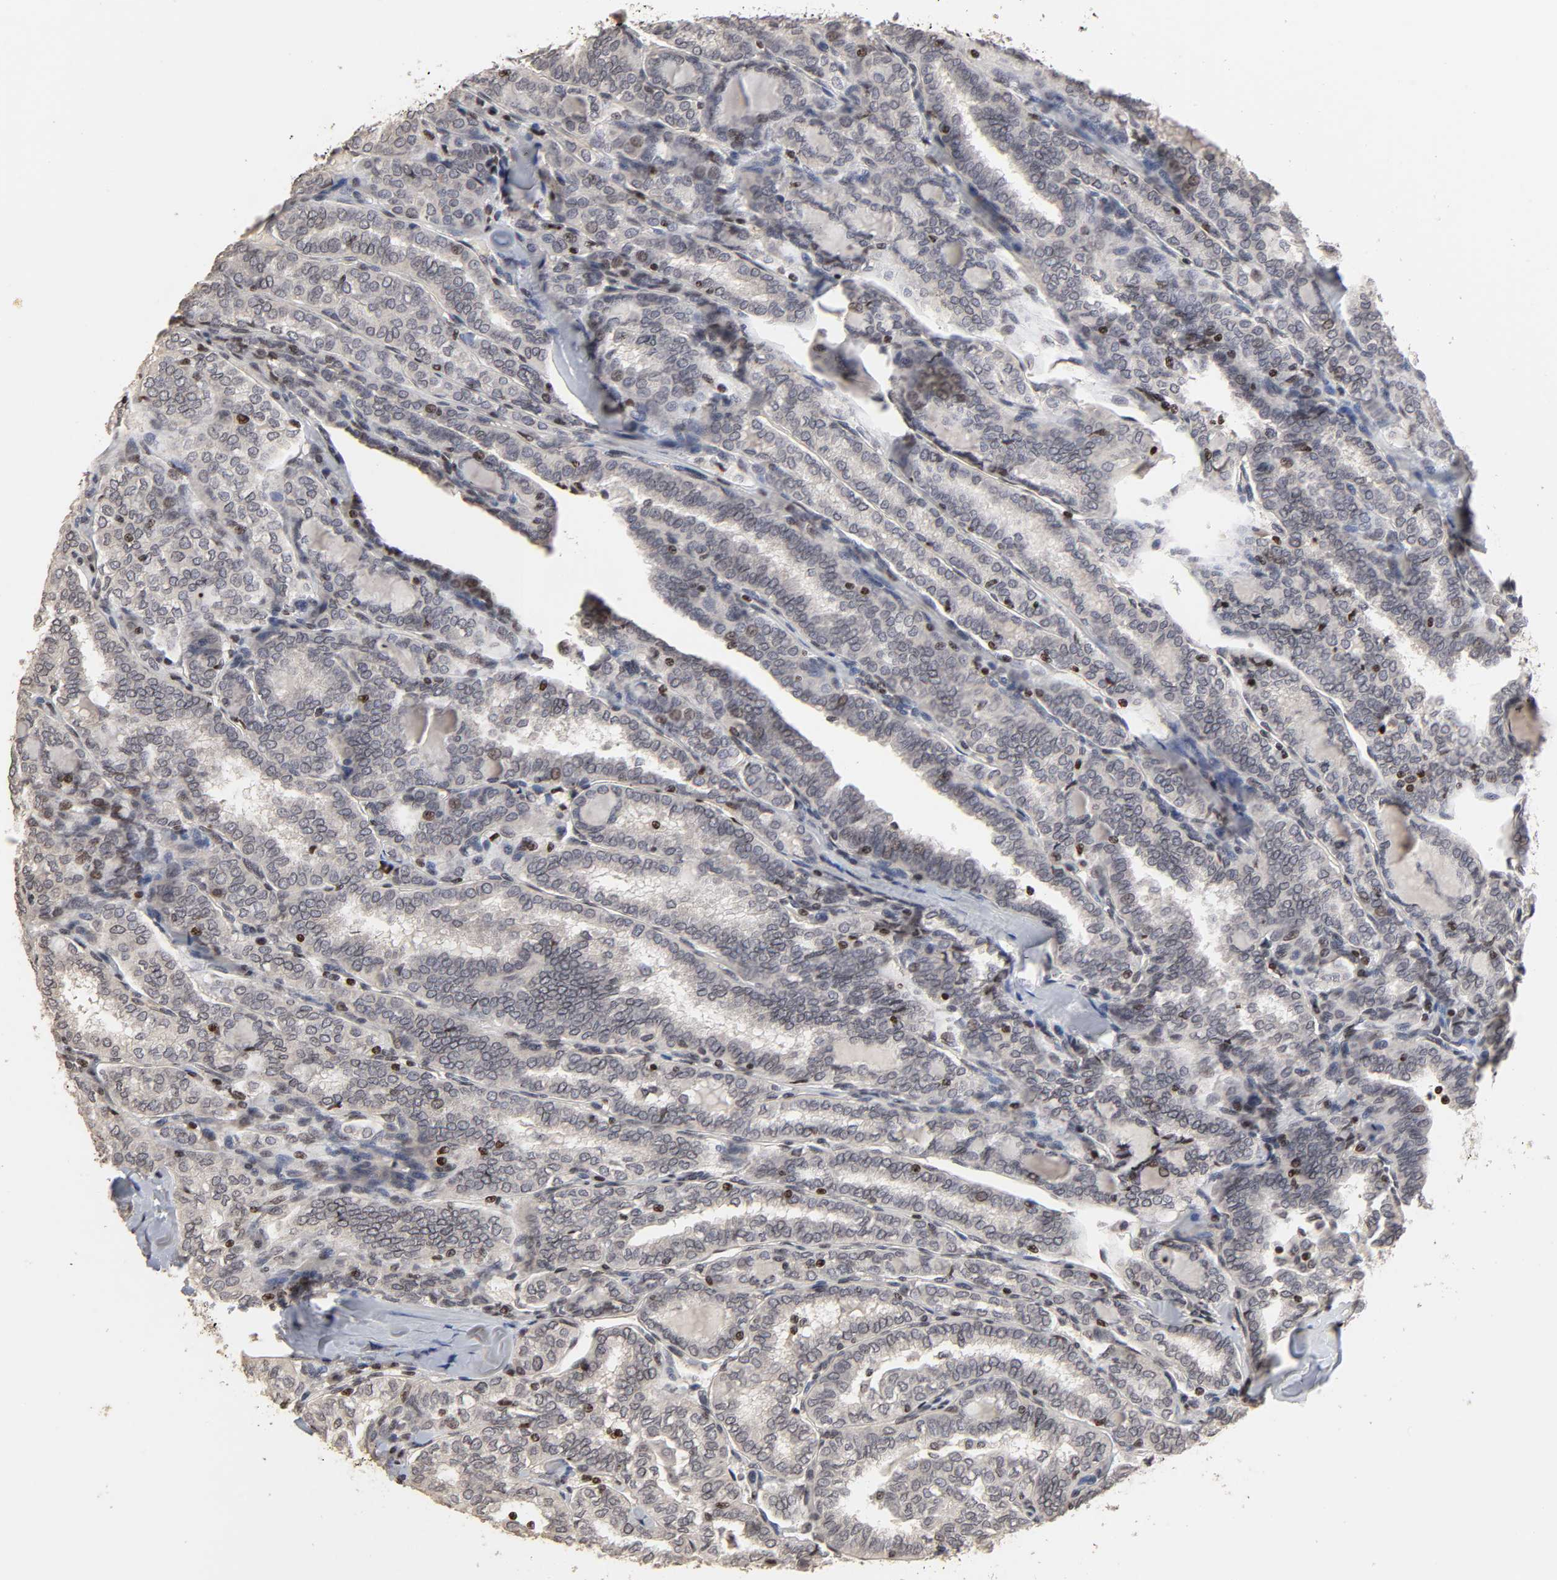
{"staining": {"intensity": "negative", "quantity": "none", "location": "none"}, "tissue": "thyroid cancer", "cell_type": "Tumor cells", "image_type": "cancer", "snomed": [{"axis": "morphology", "description": "Papillary adenocarcinoma, NOS"}, {"axis": "topography", "description": "Thyroid gland"}], "caption": "IHC photomicrograph of neoplastic tissue: papillary adenocarcinoma (thyroid) stained with DAB (3,3'-diaminobenzidine) displays no significant protein staining in tumor cells.", "gene": "ZNF473", "patient": {"sex": "female", "age": 30}}